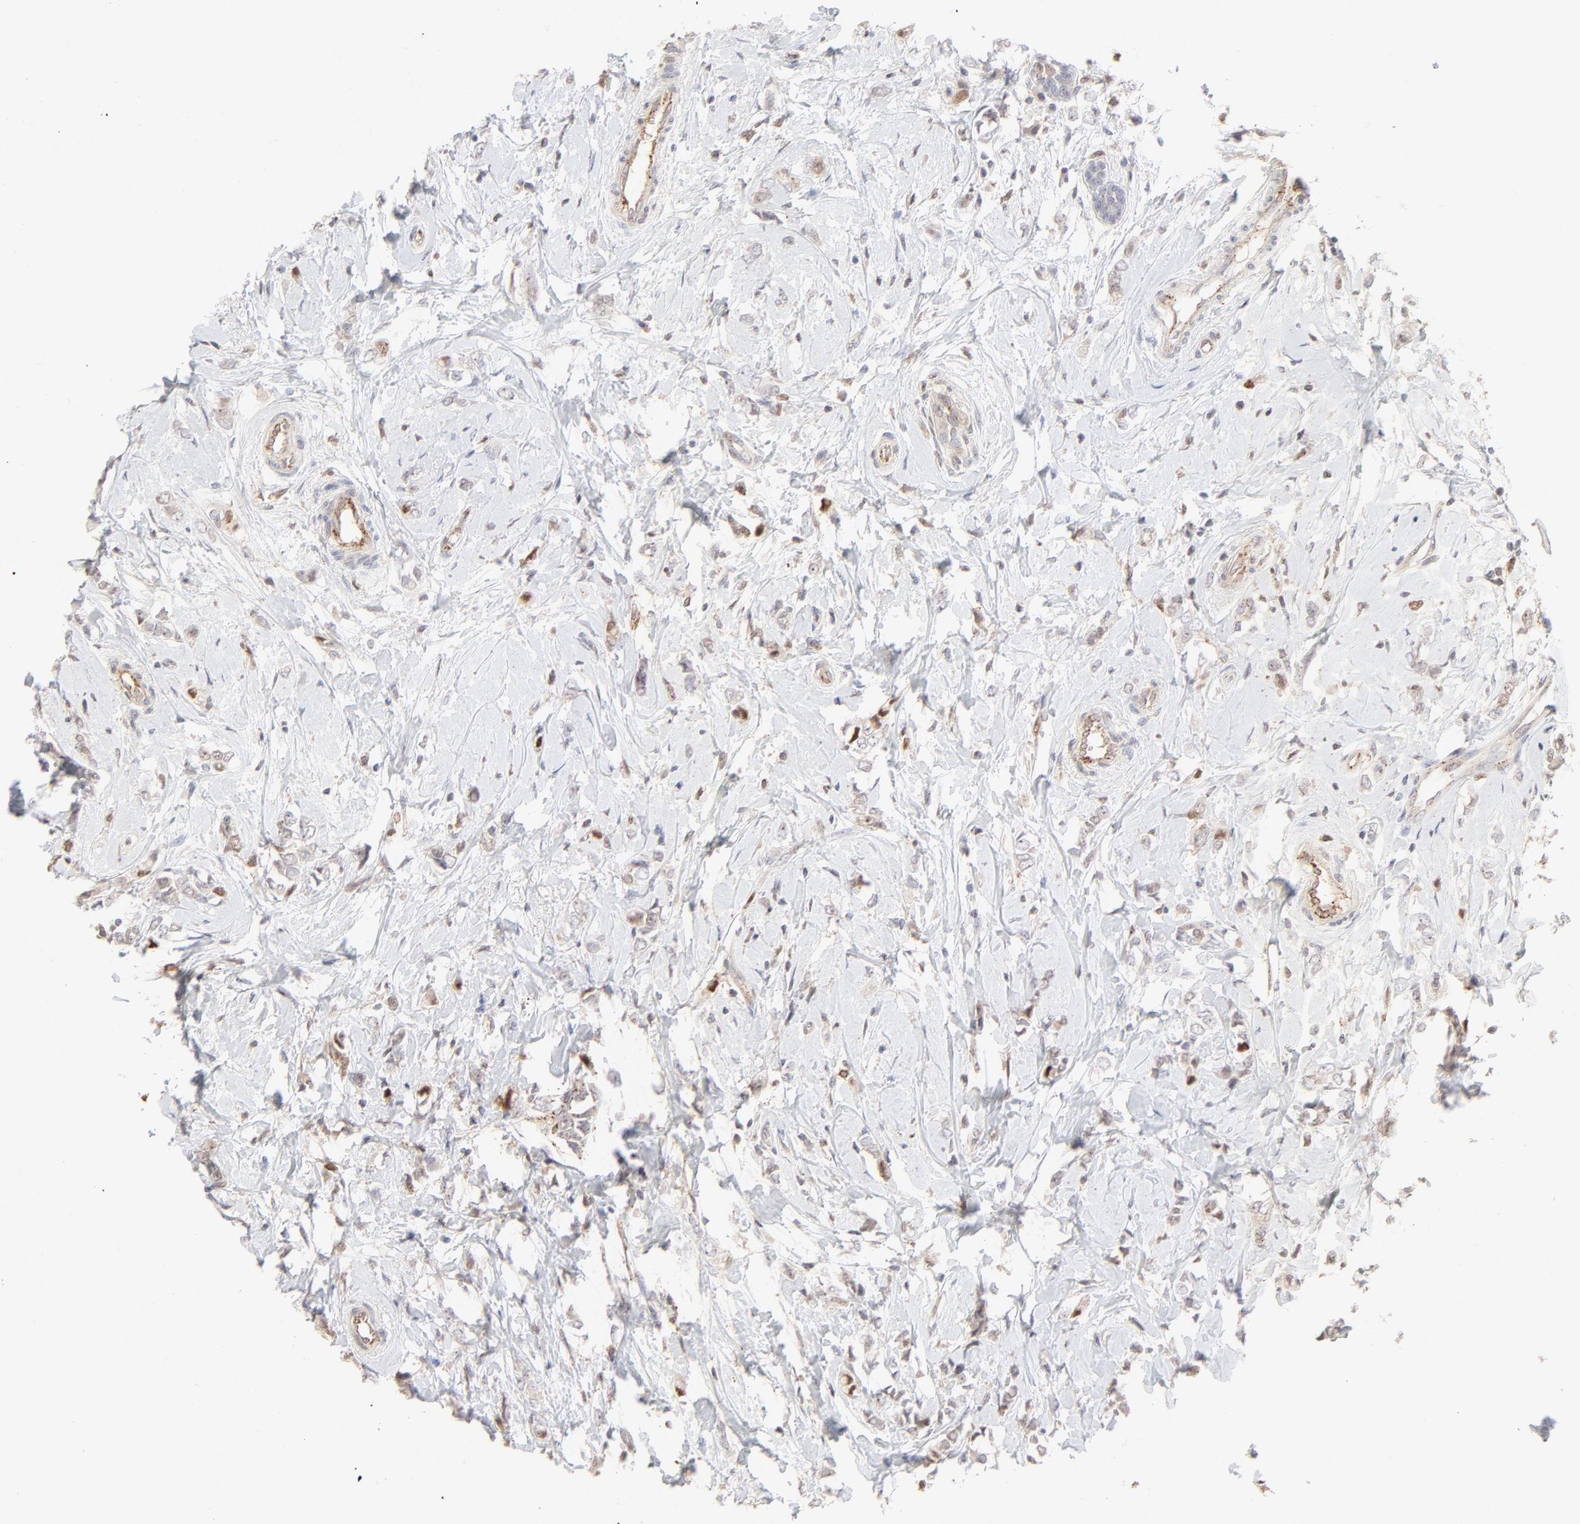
{"staining": {"intensity": "negative", "quantity": "none", "location": "none"}, "tissue": "breast cancer", "cell_type": "Tumor cells", "image_type": "cancer", "snomed": [{"axis": "morphology", "description": "Normal tissue, NOS"}, {"axis": "morphology", "description": "Lobular carcinoma"}, {"axis": "topography", "description": "Breast"}], "caption": "The immunohistochemistry micrograph has no significant staining in tumor cells of lobular carcinoma (breast) tissue.", "gene": "CDK6", "patient": {"sex": "female", "age": 47}}